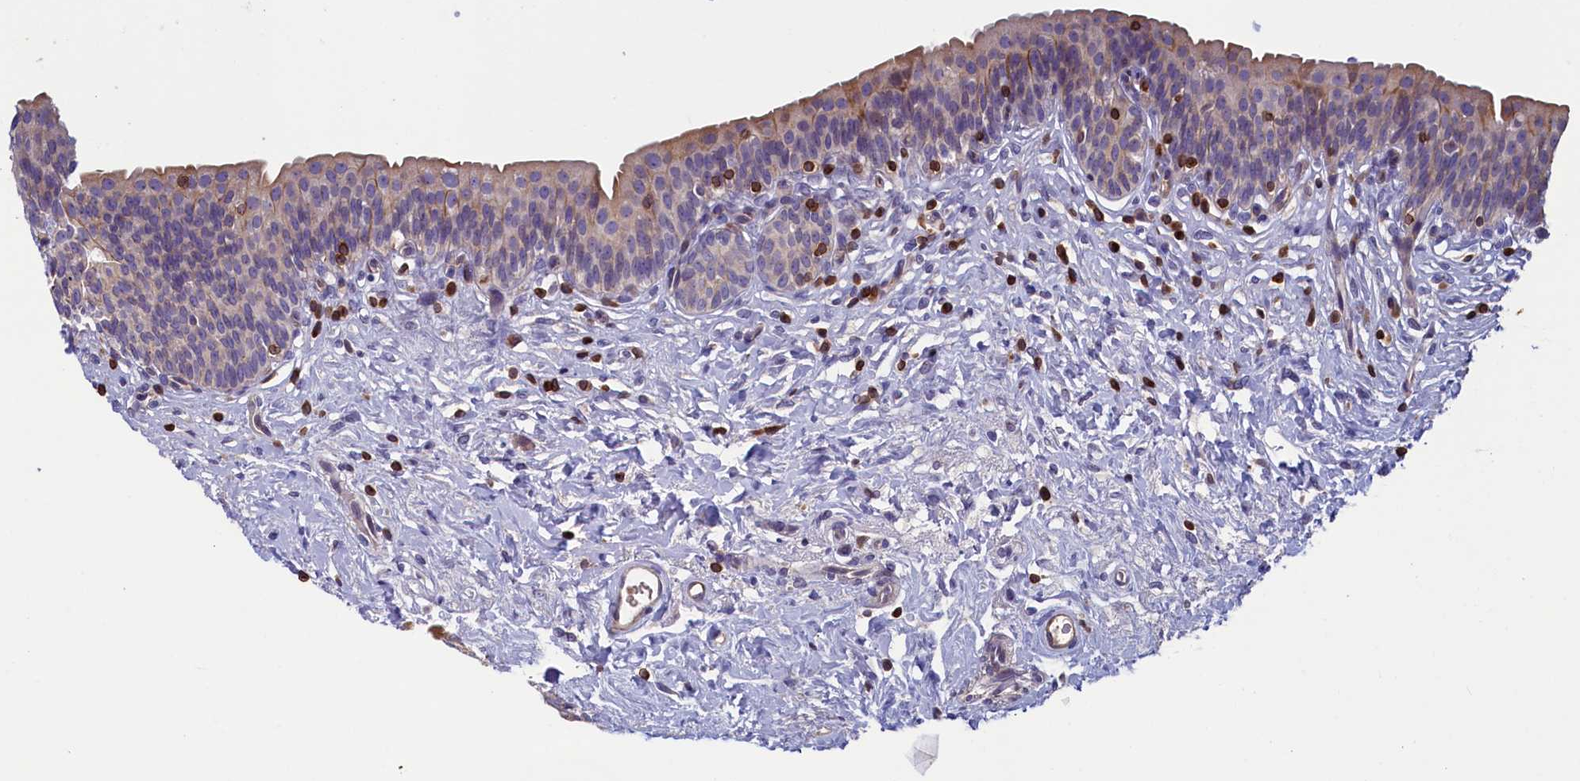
{"staining": {"intensity": "weak", "quantity": "25%-75%", "location": "cytoplasmic/membranous"}, "tissue": "urinary bladder", "cell_type": "Urothelial cells", "image_type": "normal", "snomed": [{"axis": "morphology", "description": "Normal tissue, NOS"}, {"axis": "topography", "description": "Urinary bladder"}], "caption": "High-power microscopy captured an IHC histopathology image of benign urinary bladder, revealing weak cytoplasmic/membranous positivity in about 25%-75% of urothelial cells. The protein of interest is shown in brown color, while the nuclei are stained blue.", "gene": "TRAF3IP3", "patient": {"sex": "male", "age": 83}}